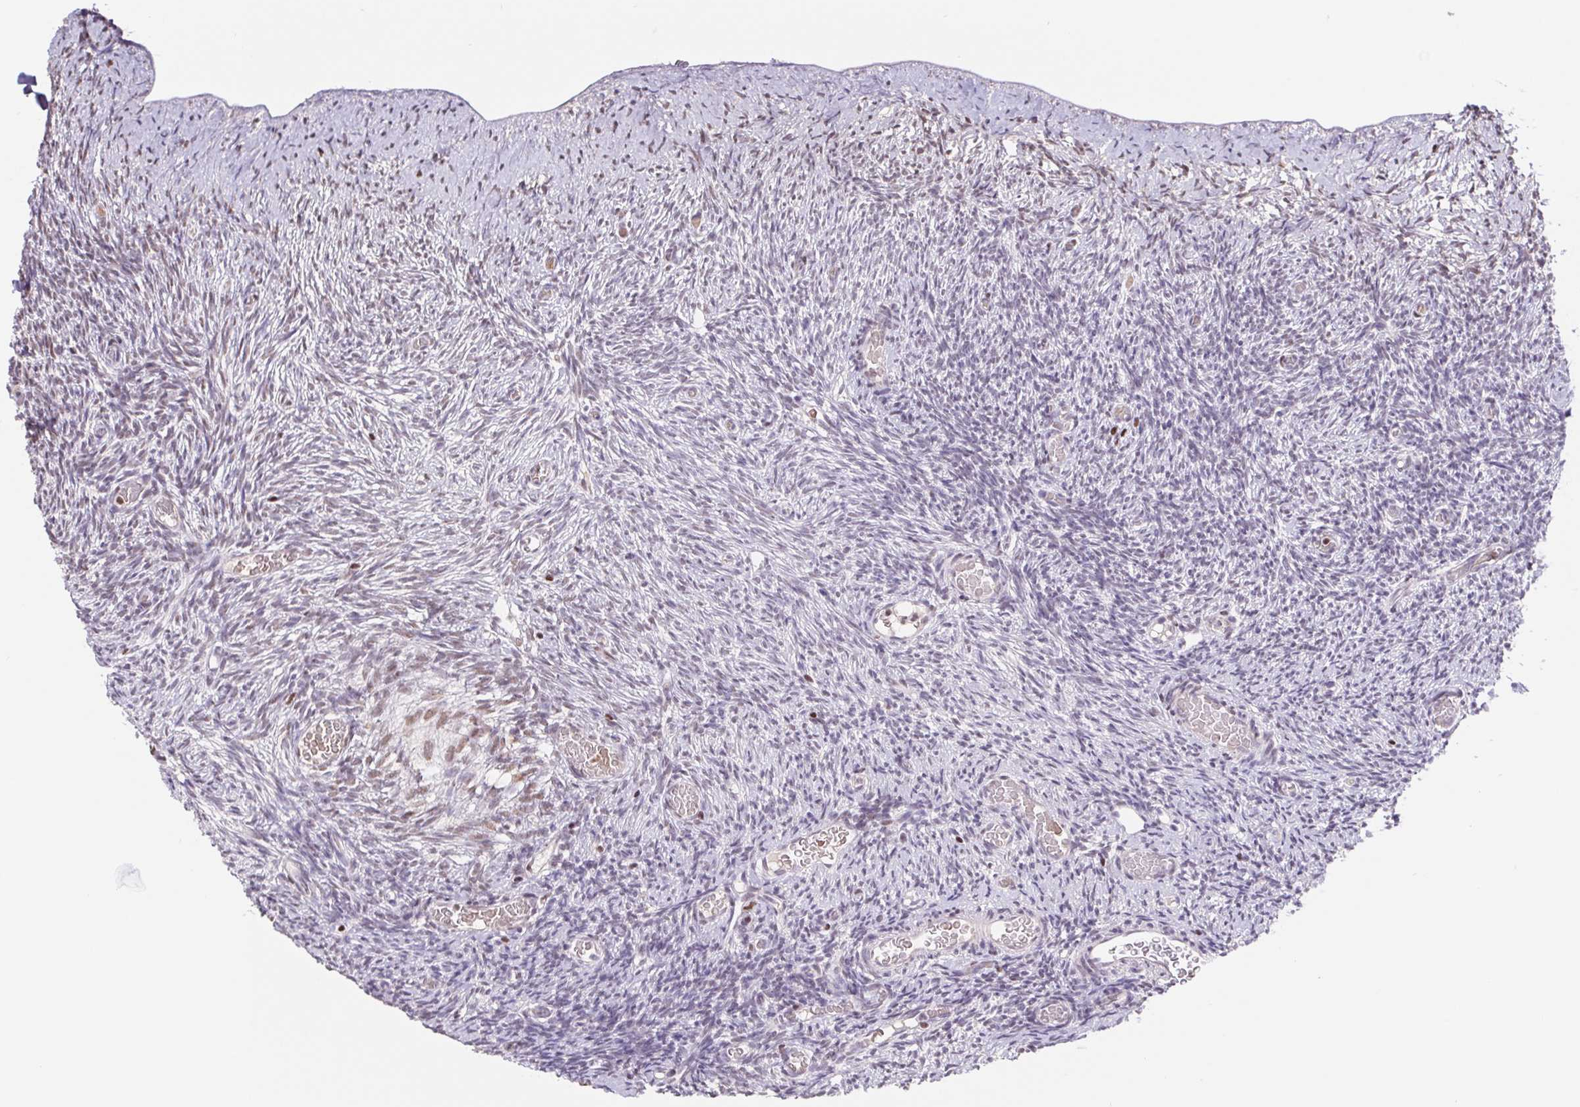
{"staining": {"intensity": "weak", "quantity": ">75%", "location": "nuclear"}, "tissue": "ovary", "cell_type": "Follicle cells", "image_type": "normal", "snomed": [{"axis": "morphology", "description": "Normal tissue, NOS"}, {"axis": "topography", "description": "Ovary"}], "caption": "Ovary stained with immunohistochemistry (IHC) exhibits weak nuclear staining in about >75% of follicle cells. (Stains: DAB in brown, nuclei in blue, Microscopy: brightfield microscopy at high magnification).", "gene": "TRERF1", "patient": {"sex": "female", "age": 39}}